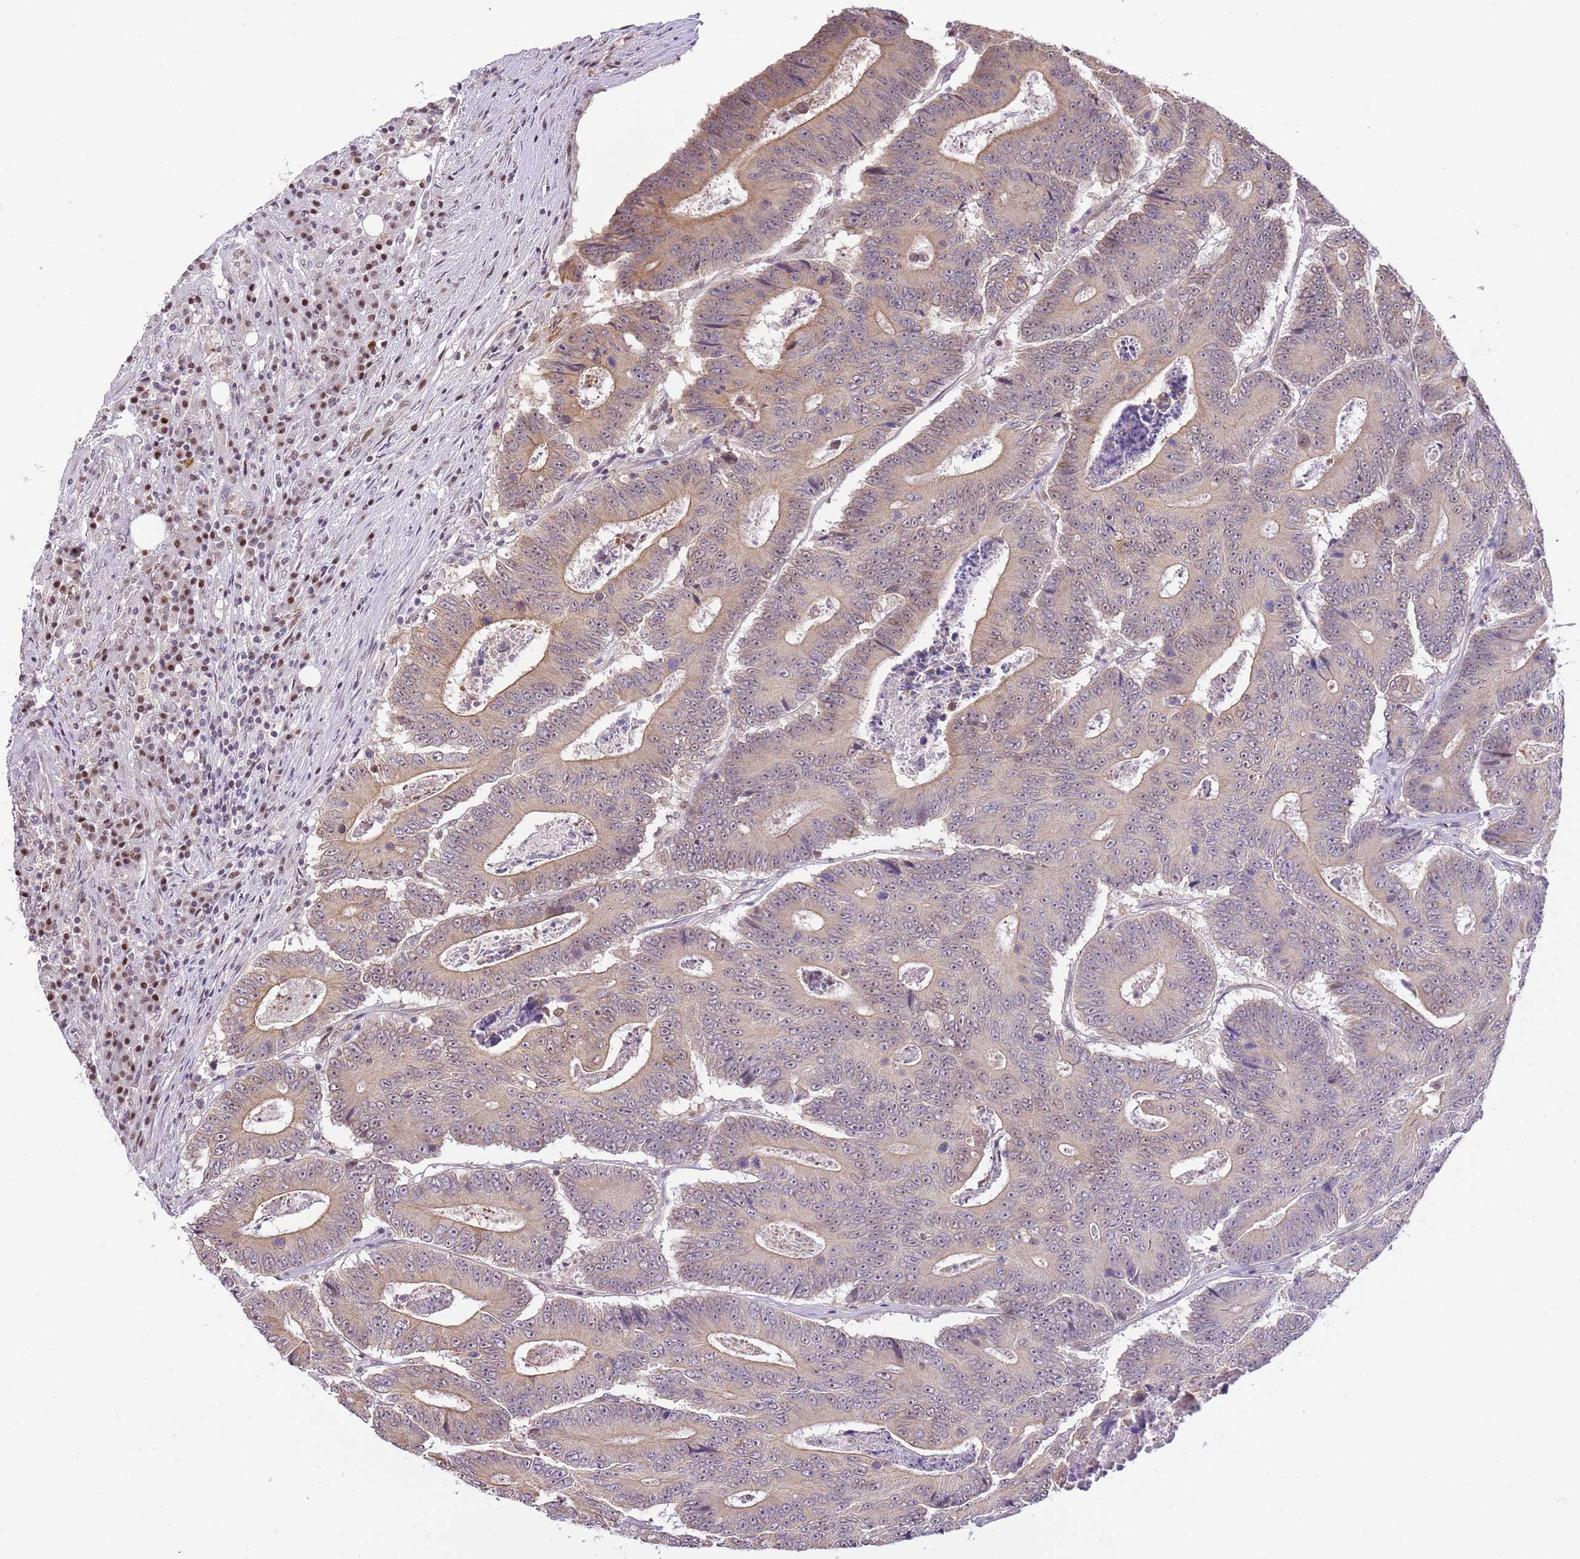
{"staining": {"intensity": "weak", "quantity": ">75%", "location": "cytoplasmic/membranous,nuclear"}, "tissue": "colorectal cancer", "cell_type": "Tumor cells", "image_type": "cancer", "snomed": [{"axis": "morphology", "description": "Adenocarcinoma, NOS"}, {"axis": "topography", "description": "Colon"}], "caption": "DAB immunohistochemical staining of human colorectal cancer shows weak cytoplasmic/membranous and nuclear protein staining in approximately >75% of tumor cells.", "gene": "RFK", "patient": {"sex": "male", "age": 83}}